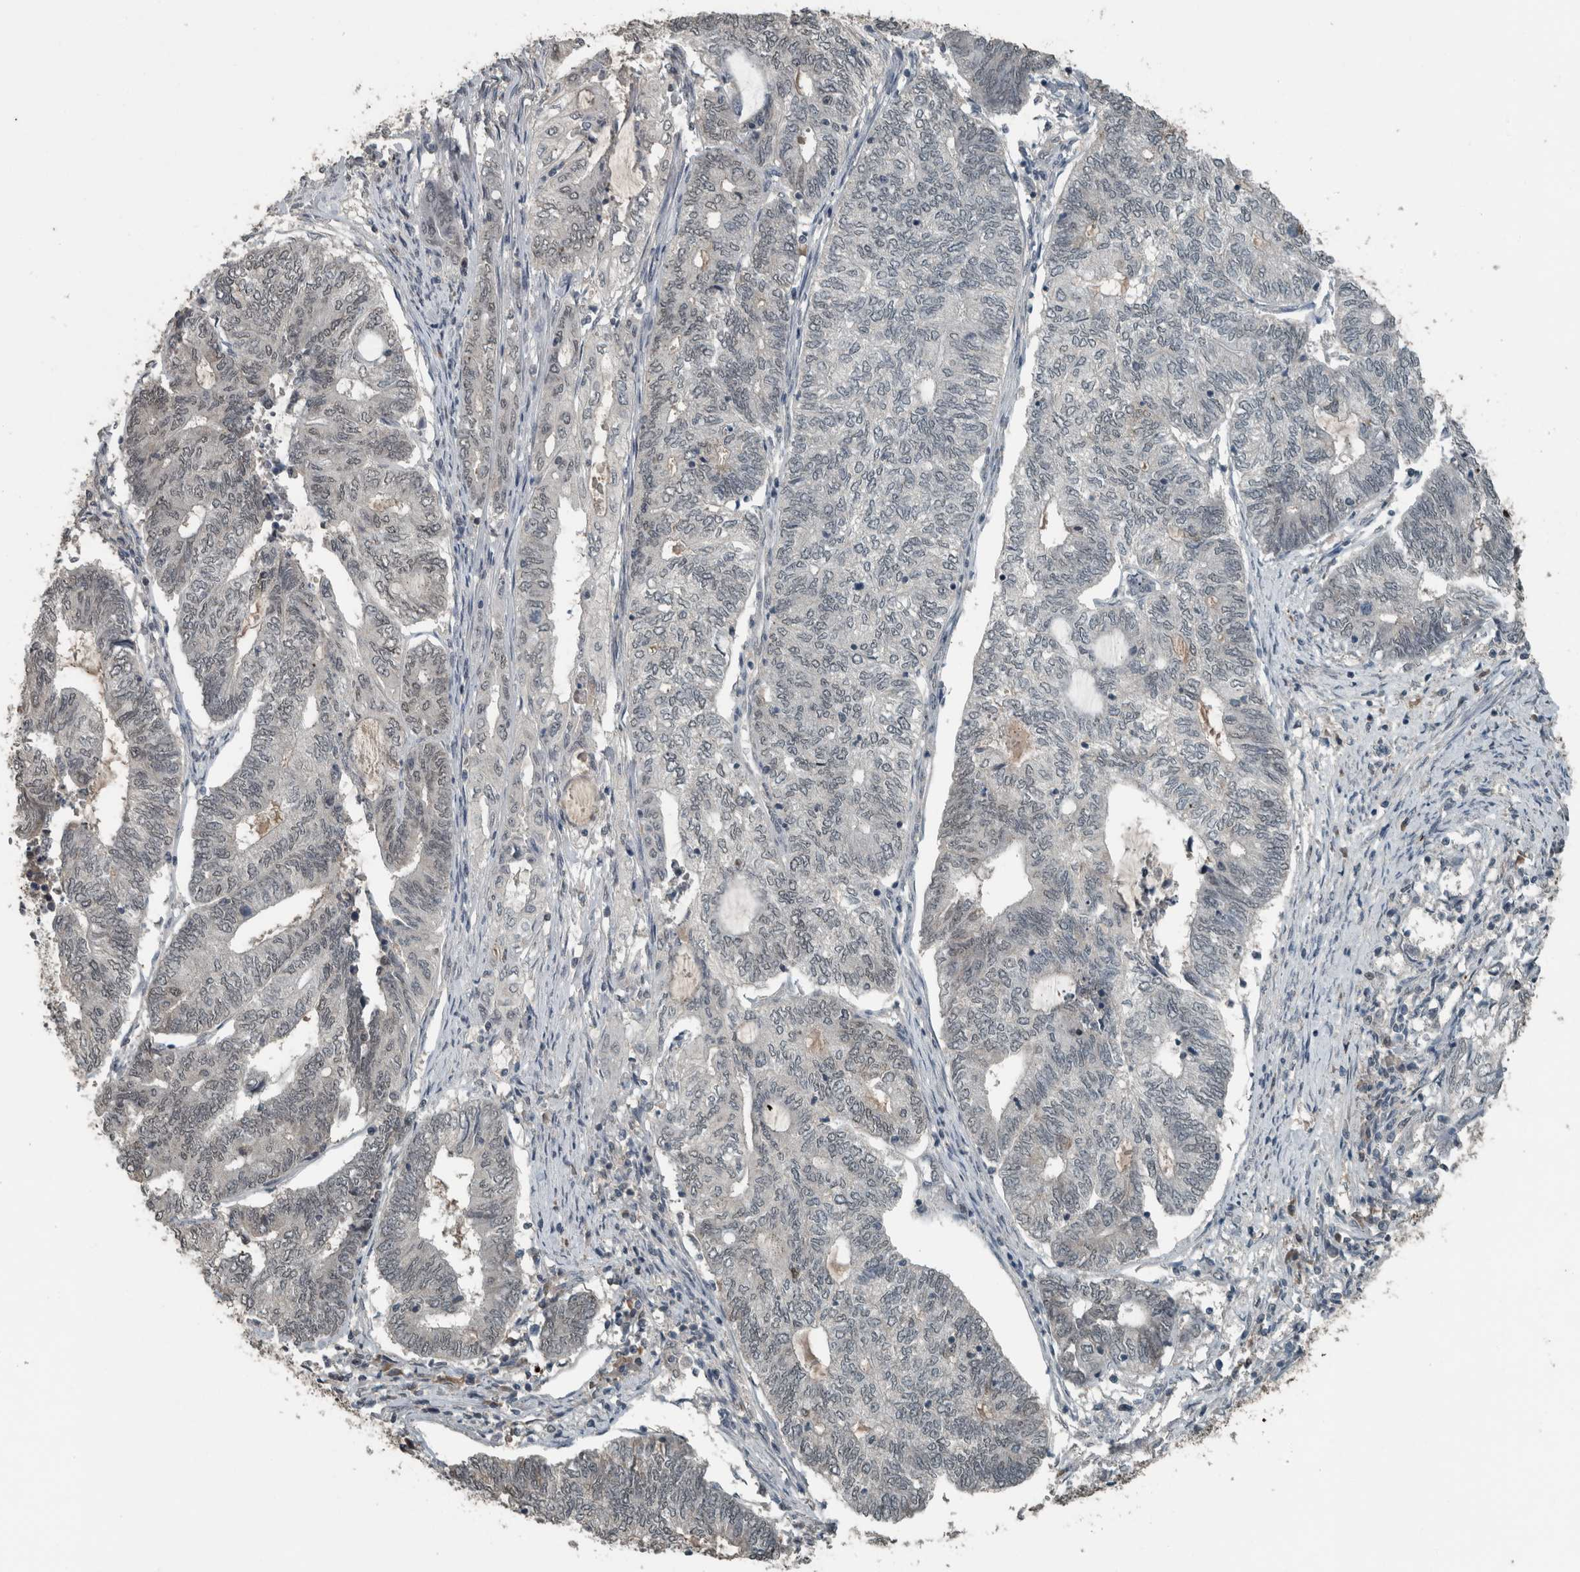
{"staining": {"intensity": "weak", "quantity": "25%-75%", "location": "nuclear"}, "tissue": "endometrial cancer", "cell_type": "Tumor cells", "image_type": "cancer", "snomed": [{"axis": "morphology", "description": "Adenocarcinoma, NOS"}, {"axis": "topography", "description": "Uterus"}, {"axis": "topography", "description": "Endometrium"}], "caption": "Endometrial cancer tissue reveals weak nuclear expression in approximately 25%-75% of tumor cells", "gene": "ZNF24", "patient": {"sex": "female", "age": 70}}